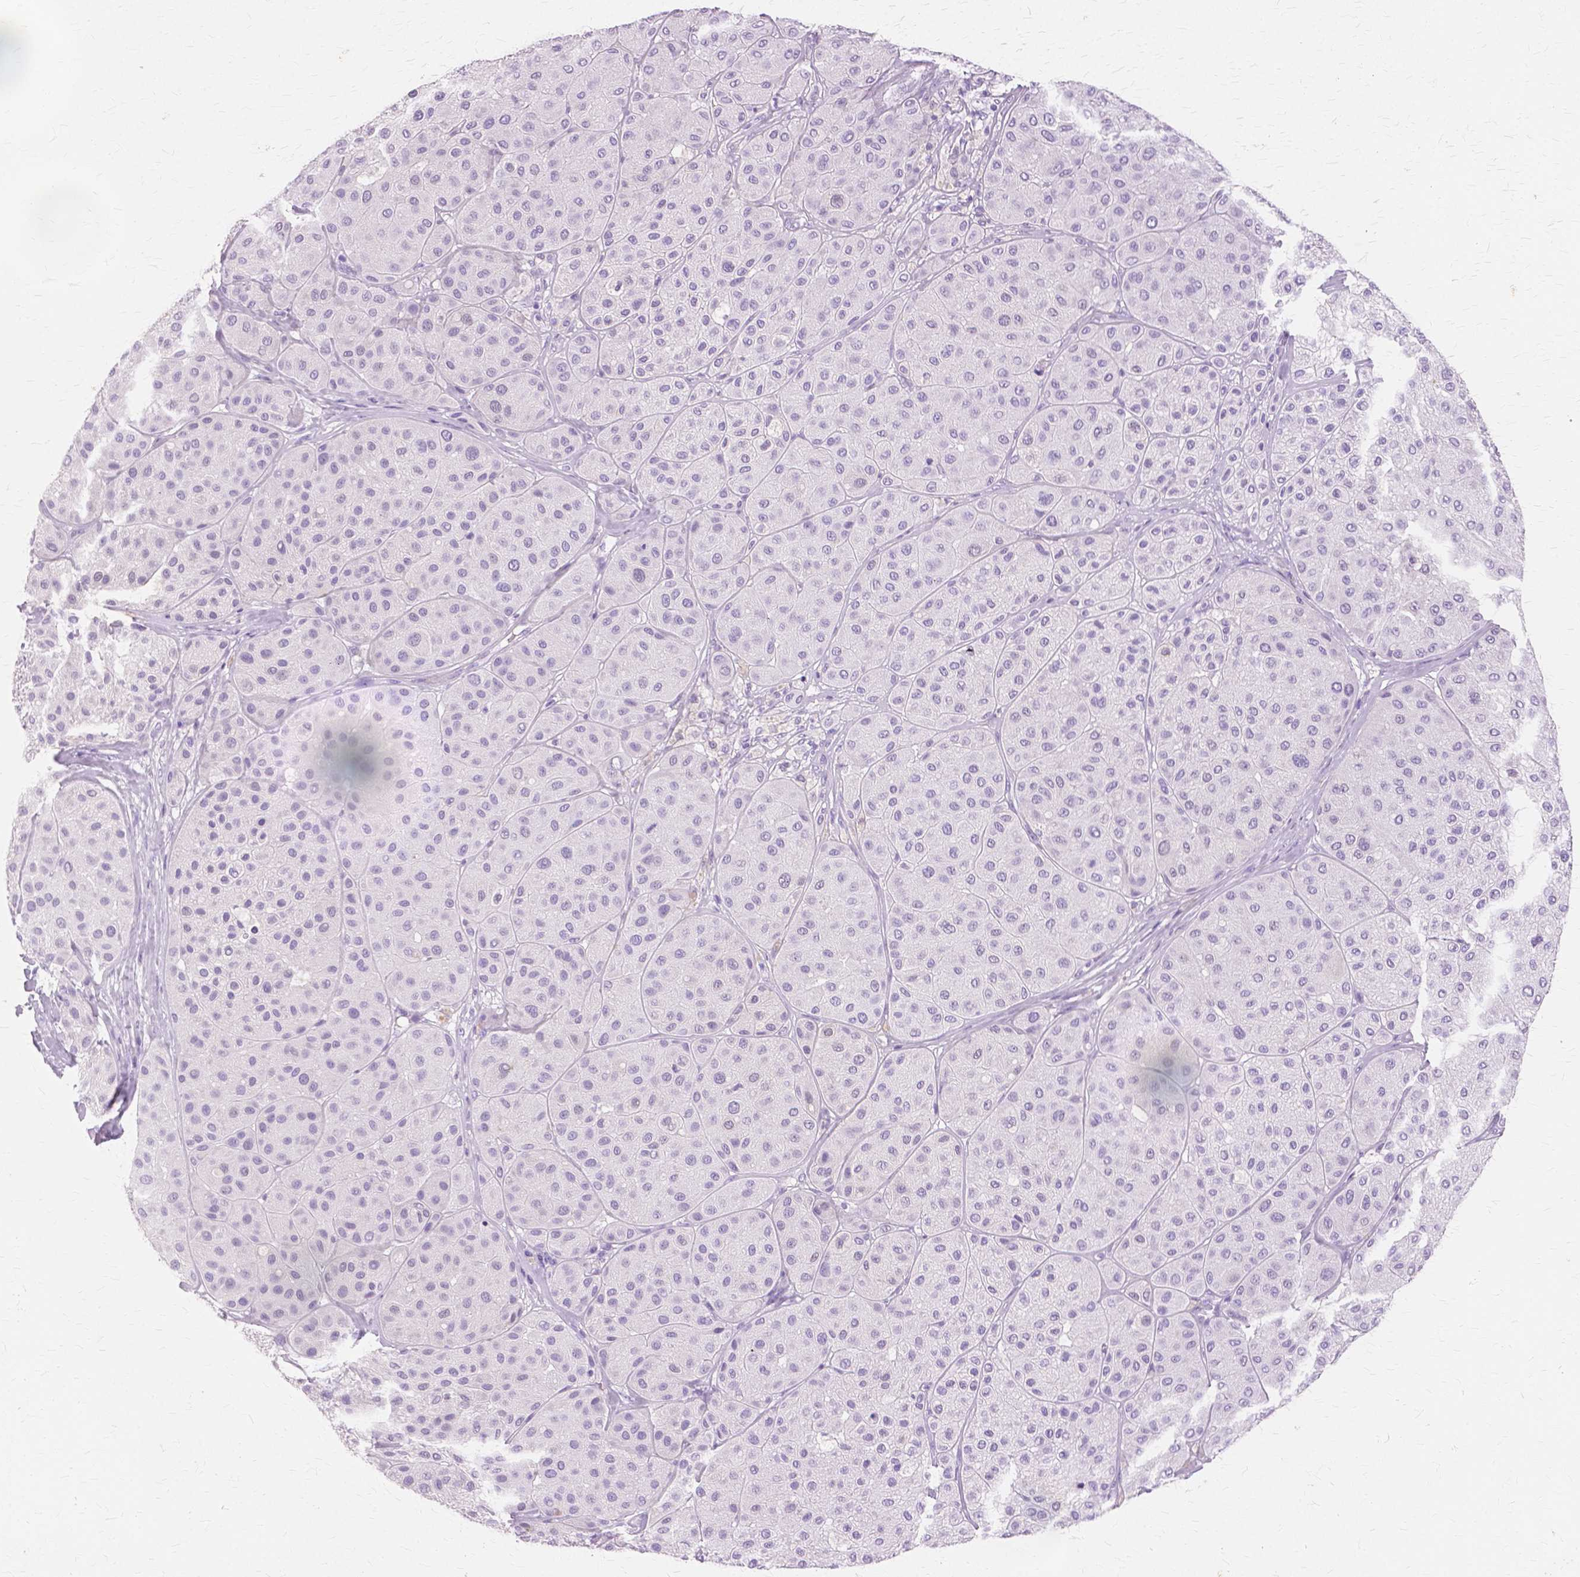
{"staining": {"intensity": "negative", "quantity": "none", "location": "none"}, "tissue": "melanoma", "cell_type": "Tumor cells", "image_type": "cancer", "snomed": [{"axis": "morphology", "description": "Malignant melanoma, Metastatic site"}, {"axis": "topography", "description": "Smooth muscle"}], "caption": "A histopathology image of malignant melanoma (metastatic site) stained for a protein exhibits no brown staining in tumor cells.", "gene": "TGM1", "patient": {"sex": "male", "age": 41}}